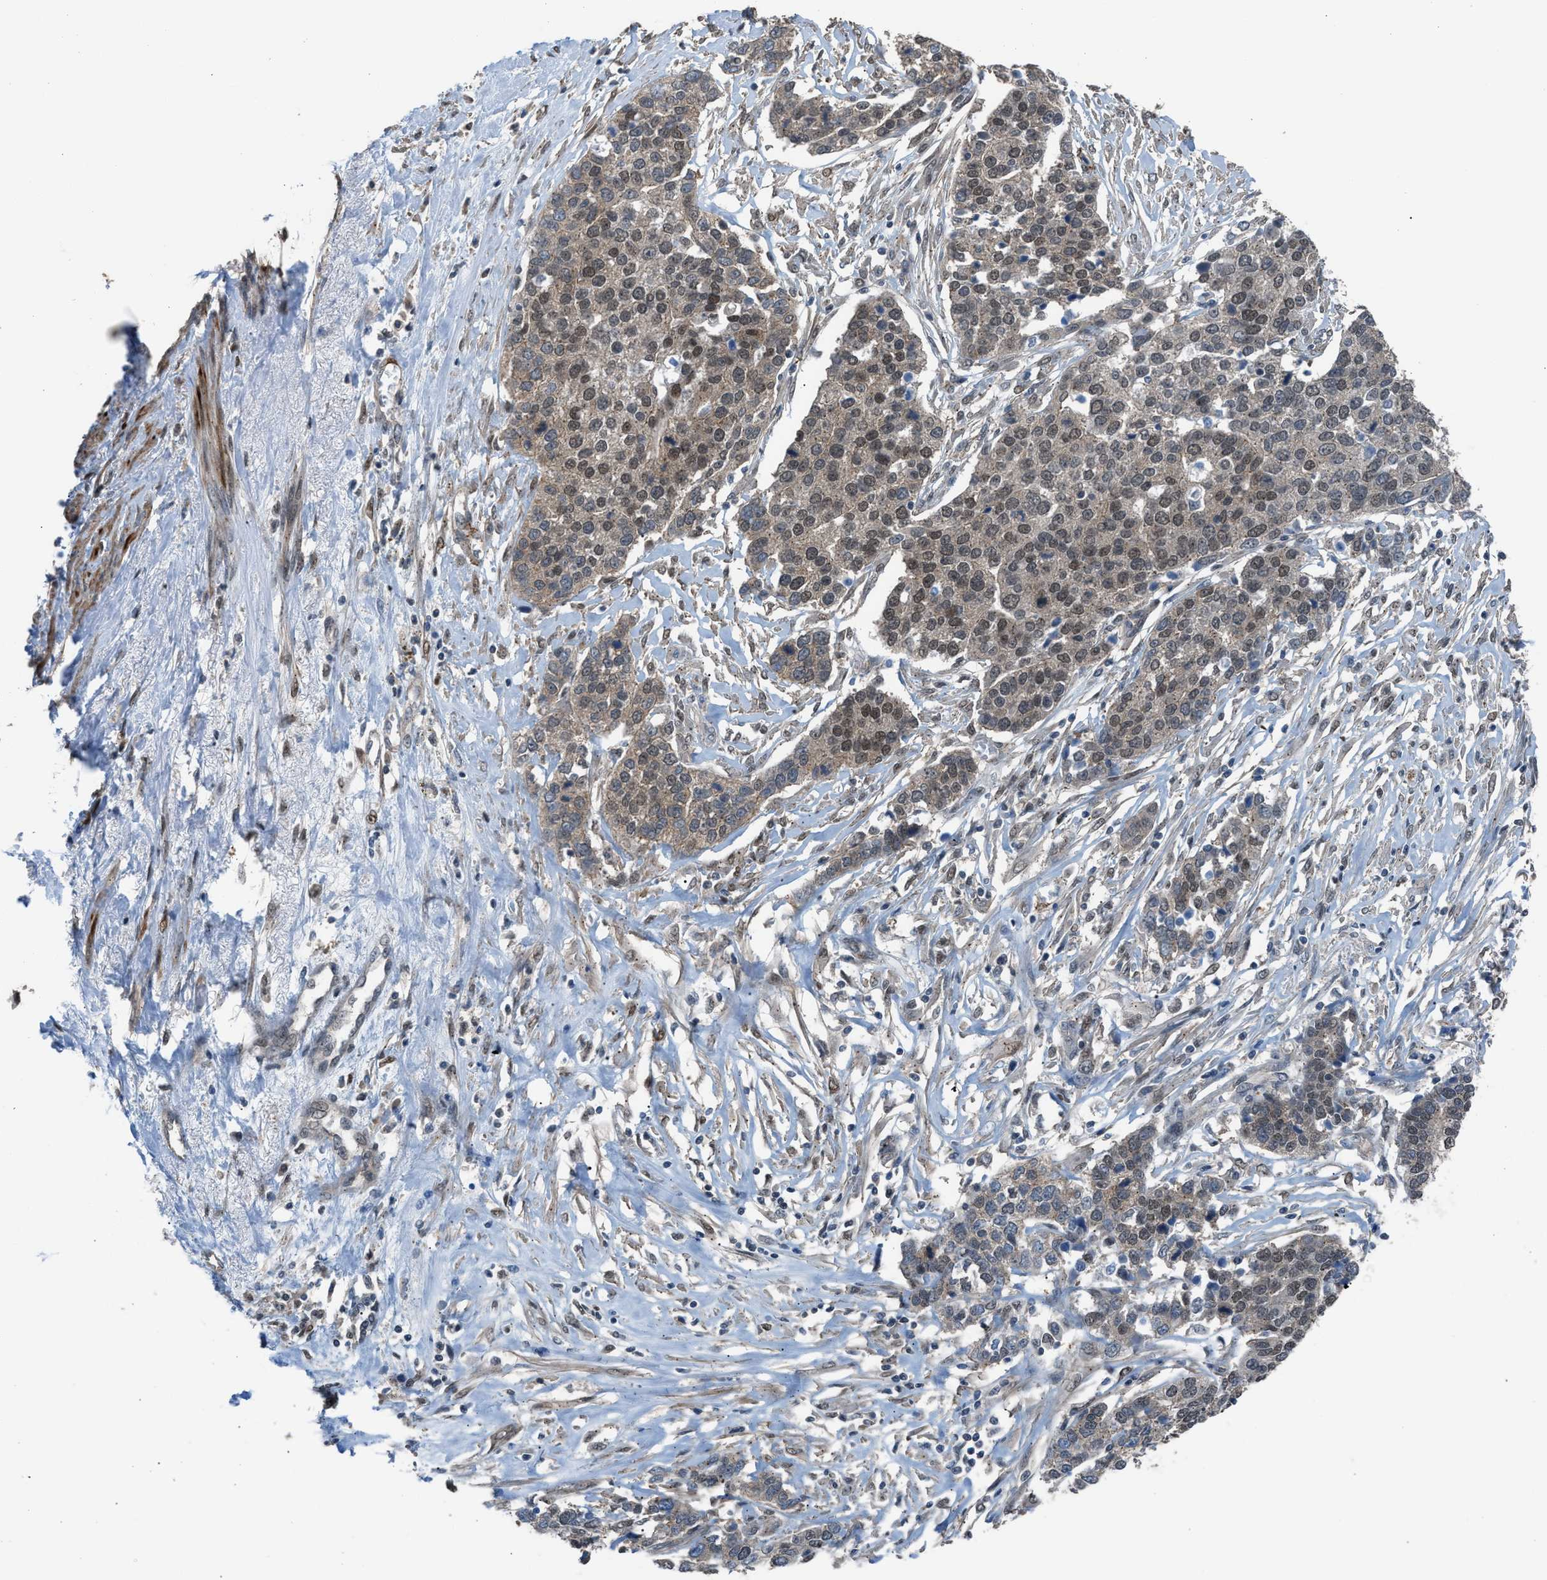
{"staining": {"intensity": "moderate", "quantity": ">75%", "location": "cytoplasmic/membranous,nuclear"}, "tissue": "ovarian cancer", "cell_type": "Tumor cells", "image_type": "cancer", "snomed": [{"axis": "morphology", "description": "Cystadenocarcinoma, serous, NOS"}, {"axis": "topography", "description": "Ovary"}], "caption": "Serous cystadenocarcinoma (ovarian) stained for a protein demonstrates moderate cytoplasmic/membranous and nuclear positivity in tumor cells. (IHC, brightfield microscopy, high magnification).", "gene": "CRTC1", "patient": {"sex": "female", "age": 44}}